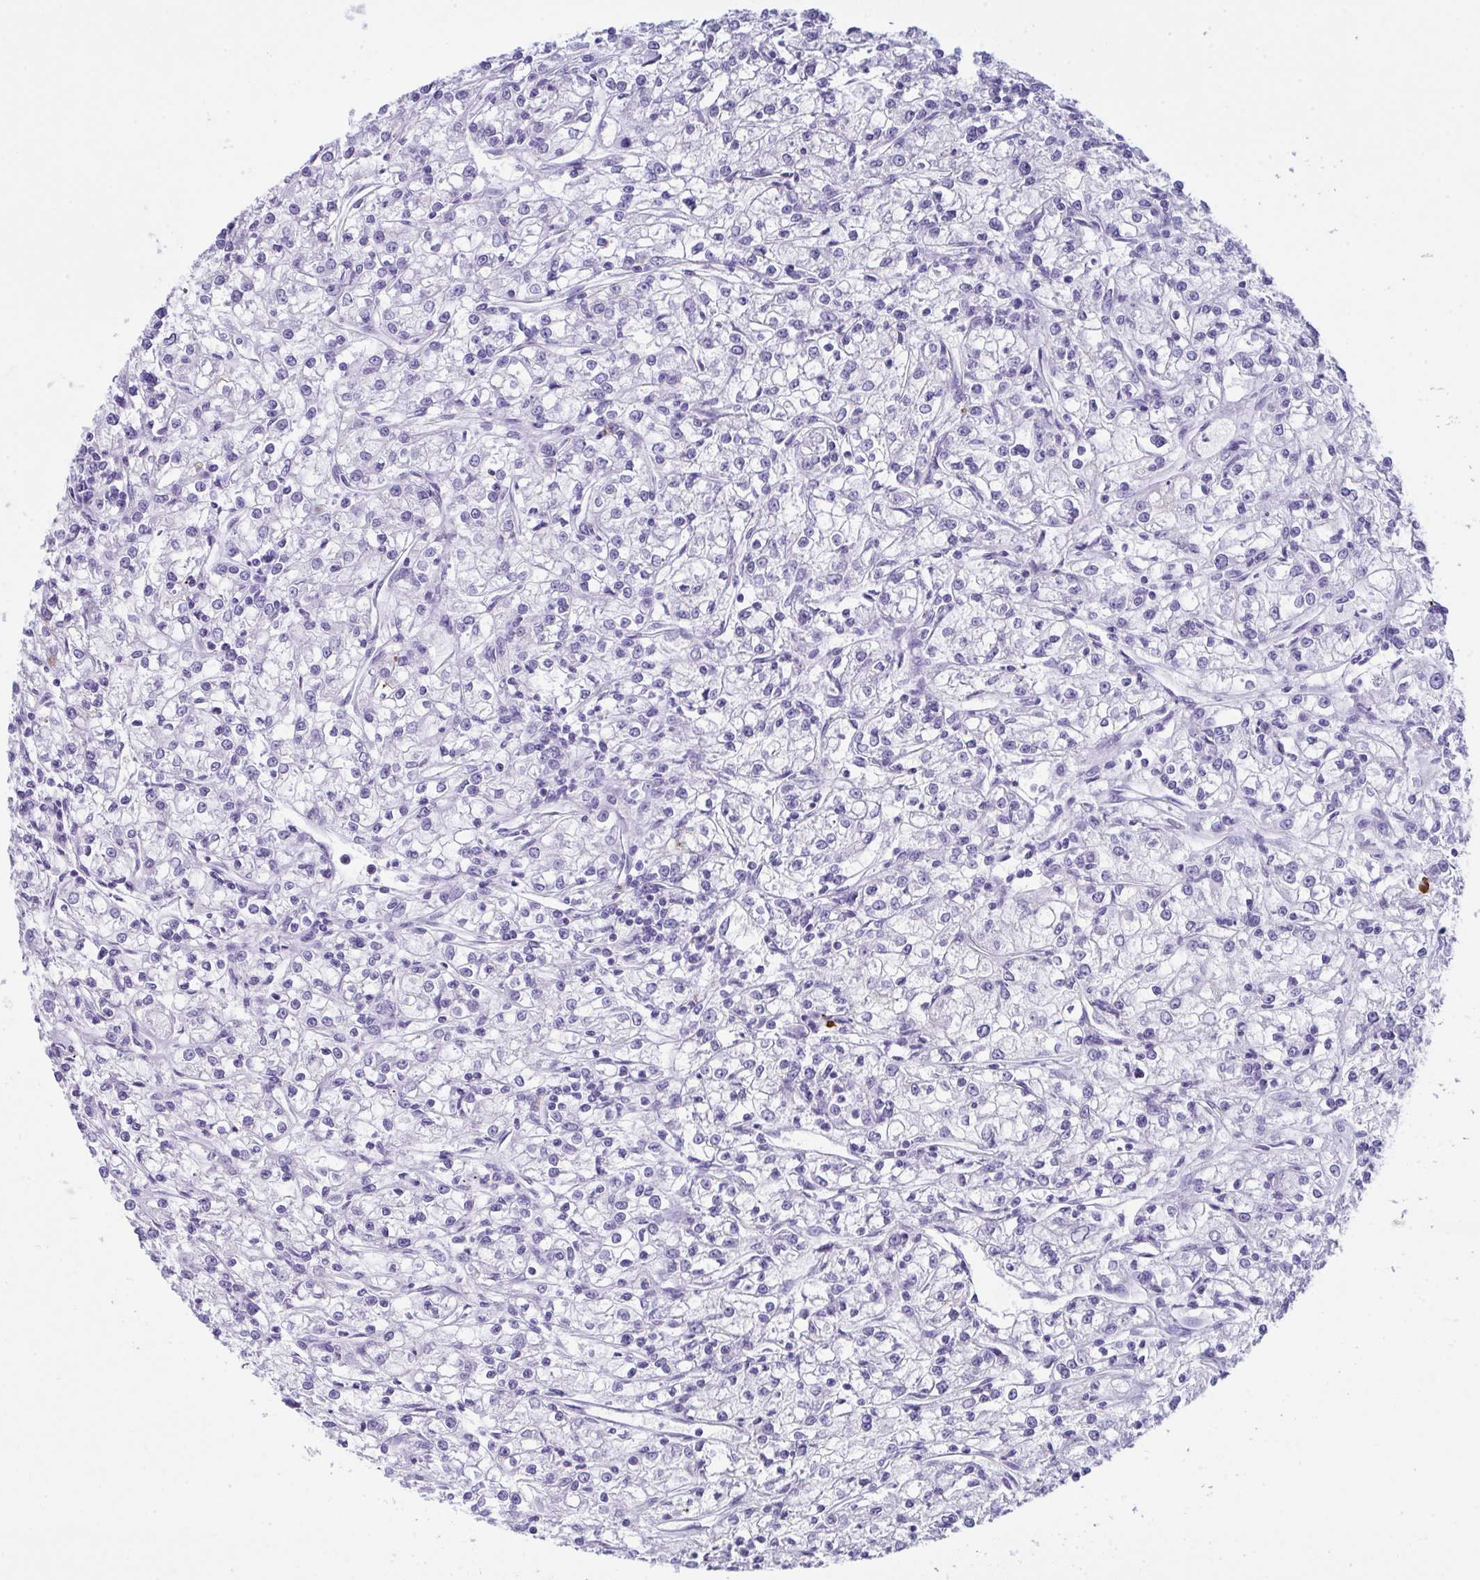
{"staining": {"intensity": "negative", "quantity": "none", "location": "none"}, "tissue": "renal cancer", "cell_type": "Tumor cells", "image_type": "cancer", "snomed": [{"axis": "morphology", "description": "Adenocarcinoma, NOS"}, {"axis": "topography", "description": "Kidney"}], "caption": "IHC of renal adenocarcinoma shows no expression in tumor cells. (Stains: DAB immunohistochemistry (IHC) with hematoxylin counter stain, Microscopy: brightfield microscopy at high magnification).", "gene": "JCHAIN", "patient": {"sex": "female", "age": 59}}